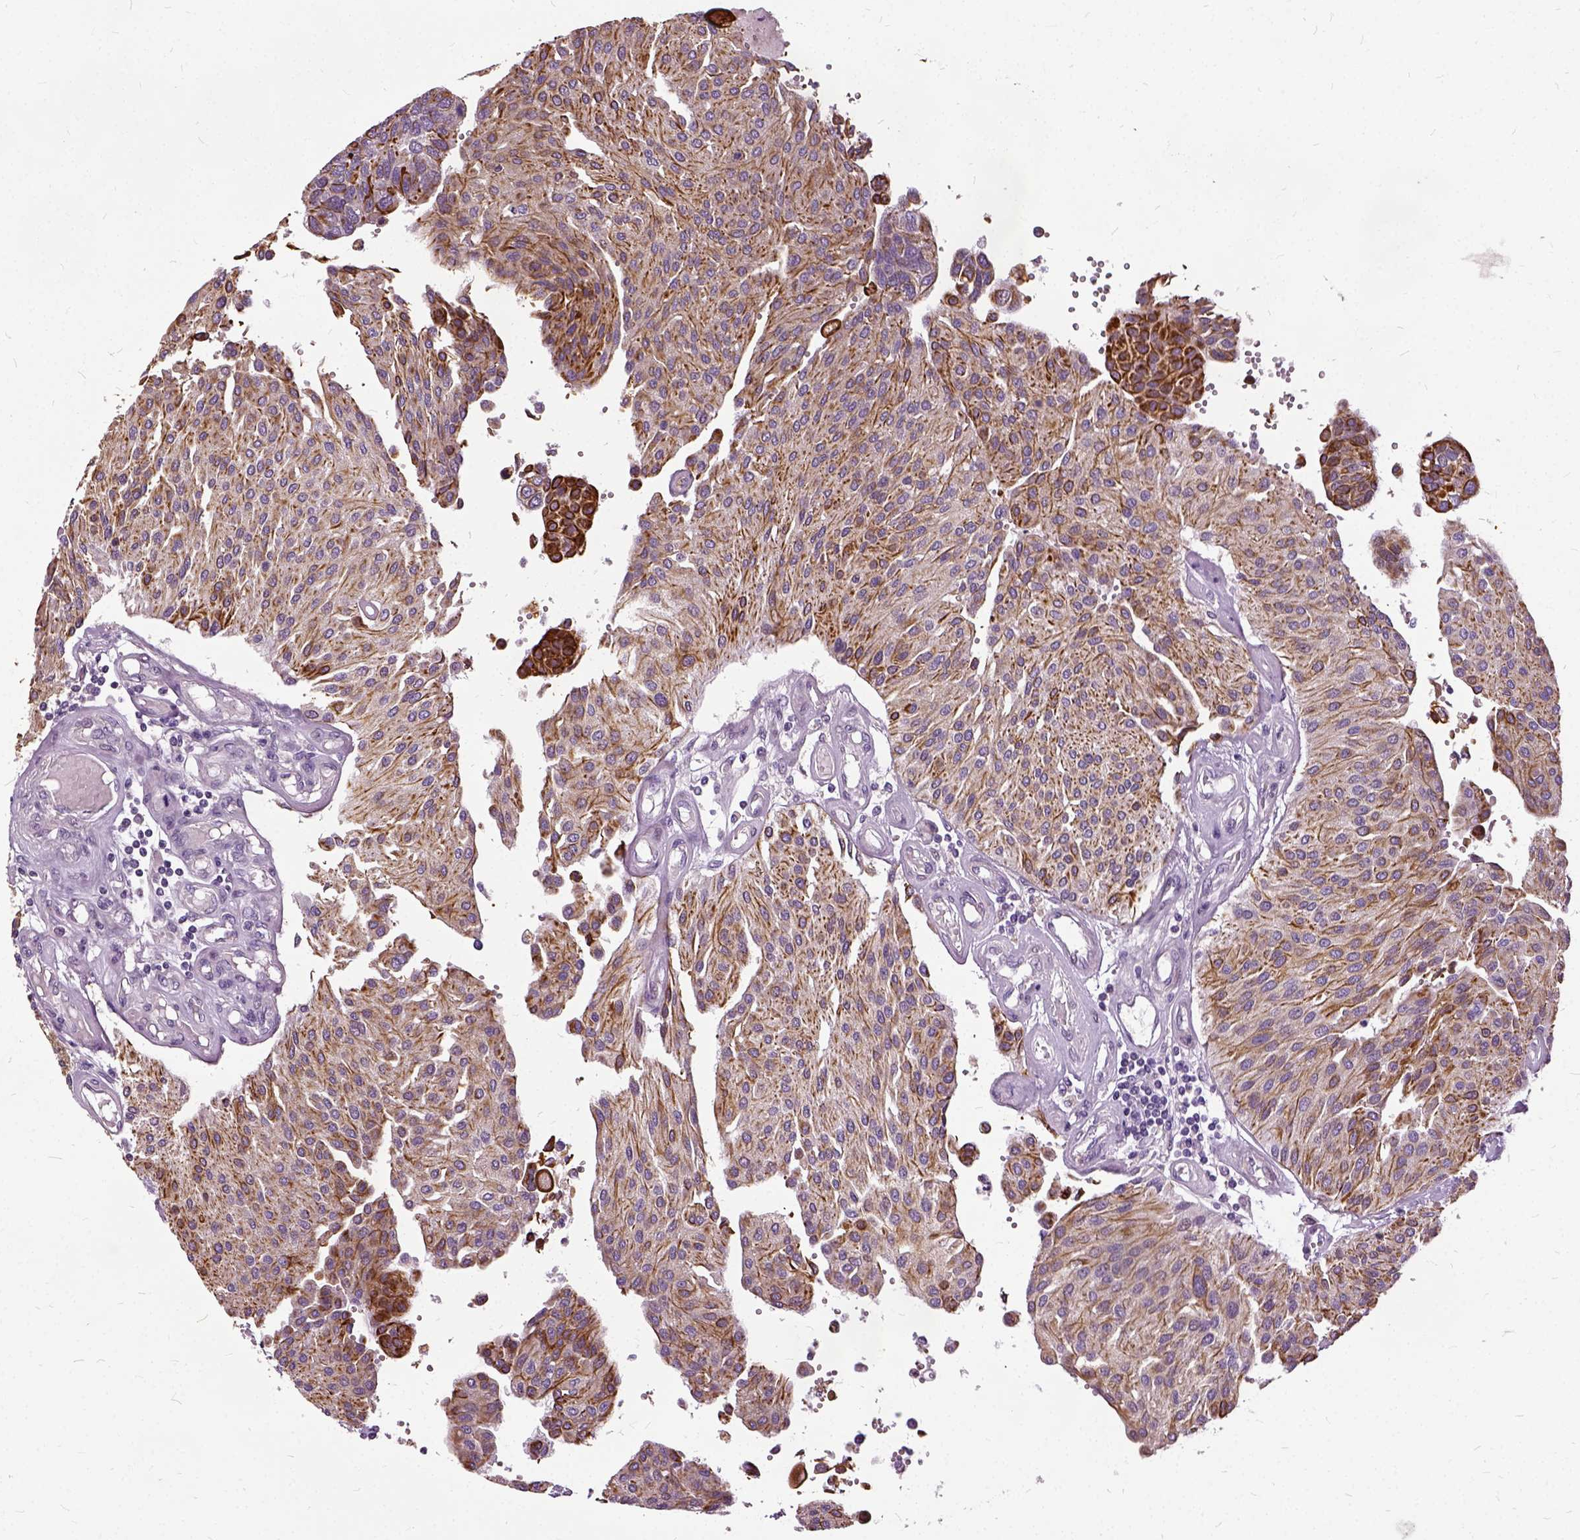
{"staining": {"intensity": "moderate", "quantity": ">75%", "location": "cytoplasmic/membranous"}, "tissue": "urothelial cancer", "cell_type": "Tumor cells", "image_type": "cancer", "snomed": [{"axis": "morphology", "description": "Urothelial carcinoma, NOS"}, {"axis": "topography", "description": "Urinary bladder"}], "caption": "Urothelial cancer stained with a protein marker shows moderate staining in tumor cells.", "gene": "ILRUN", "patient": {"sex": "male", "age": 55}}